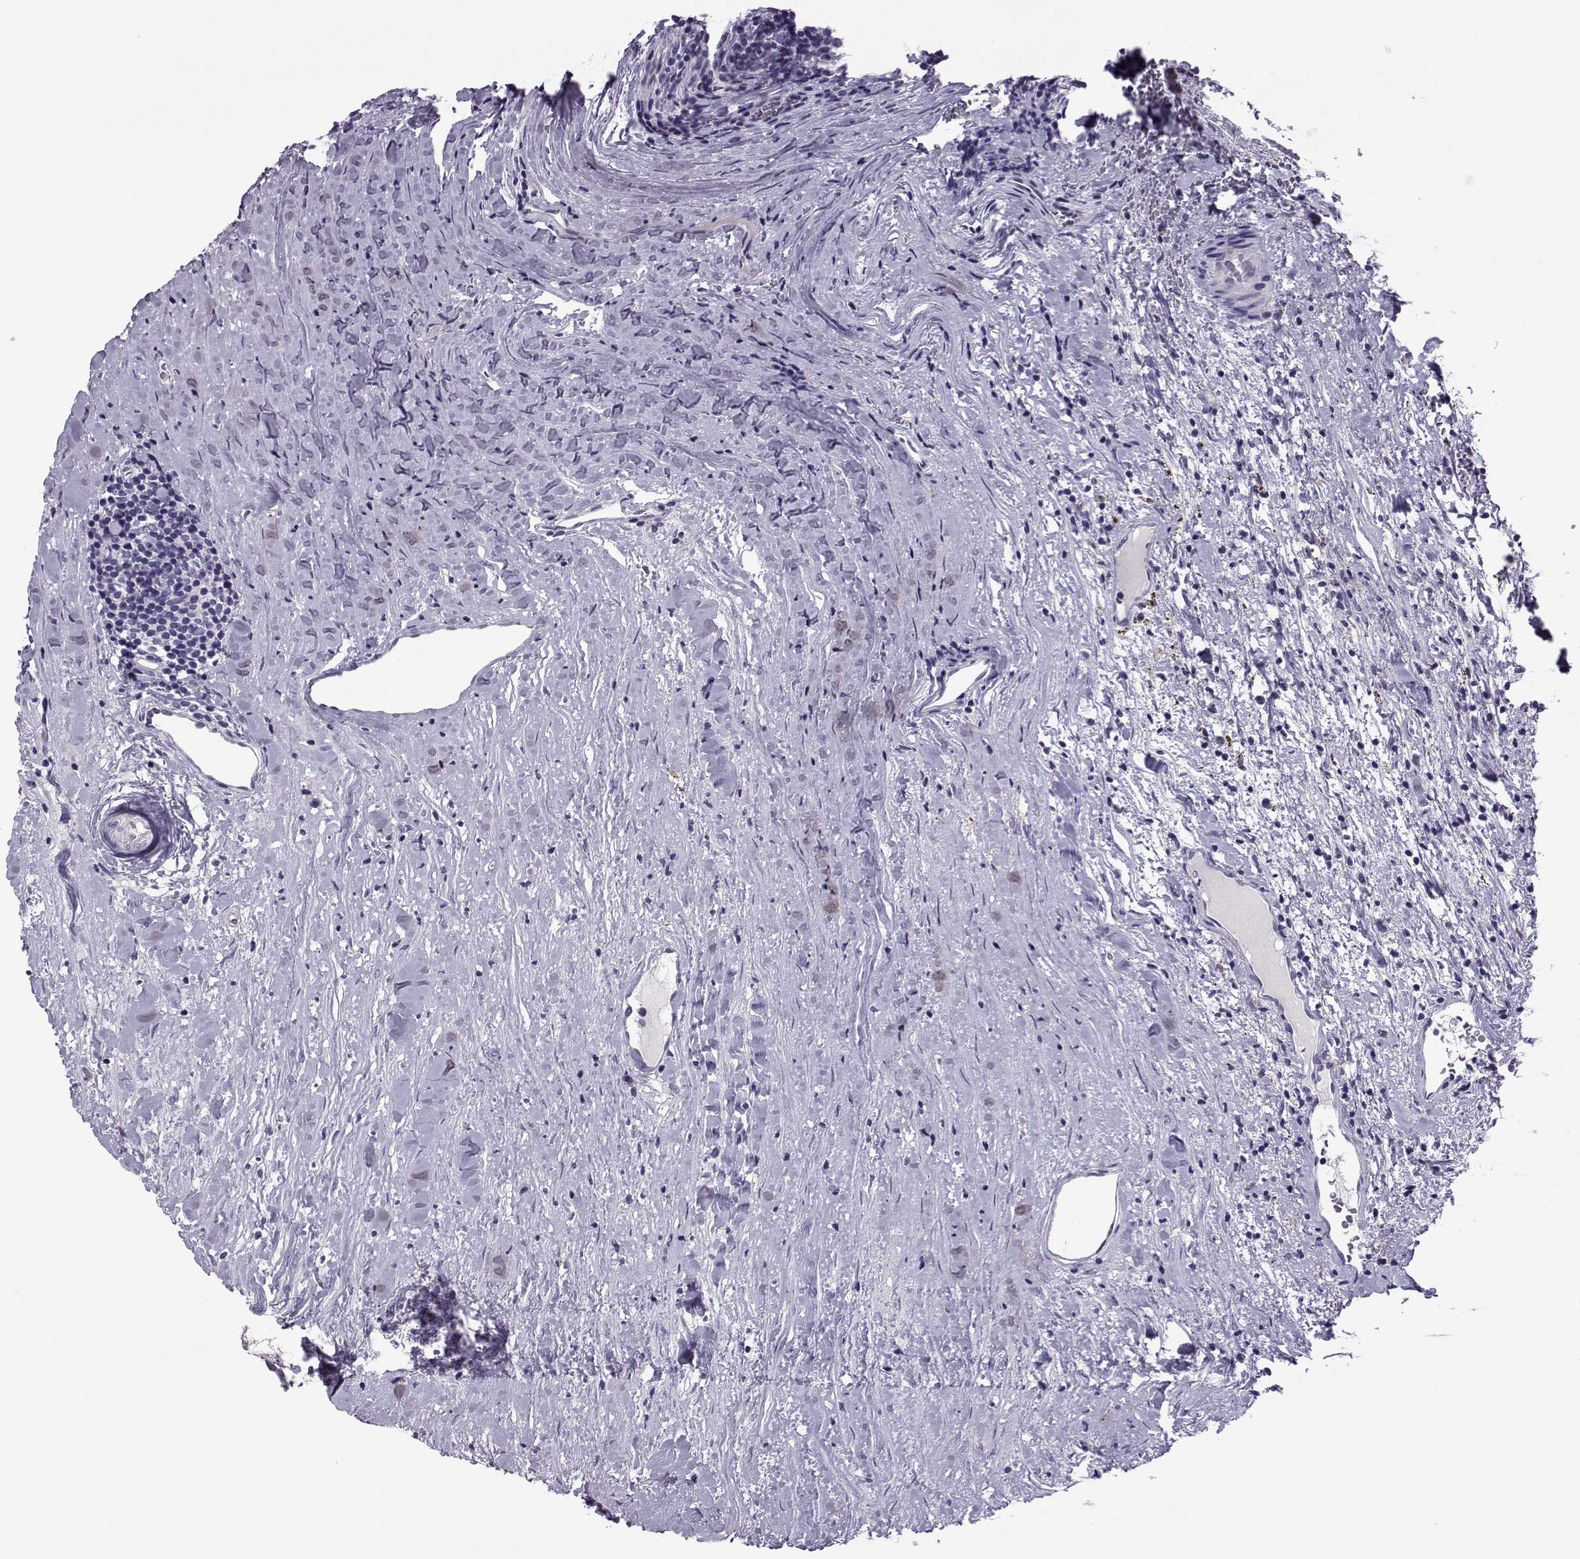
{"staining": {"intensity": "negative", "quantity": "none", "location": "none"}, "tissue": "renal cancer", "cell_type": "Tumor cells", "image_type": "cancer", "snomed": [{"axis": "morphology", "description": "Adenocarcinoma, NOS"}, {"axis": "topography", "description": "Kidney"}], "caption": "This is an immunohistochemistry histopathology image of adenocarcinoma (renal). There is no expression in tumor cells.", "gene": "ASRGL1", "patient": {"sex": "female", "age": 67}}